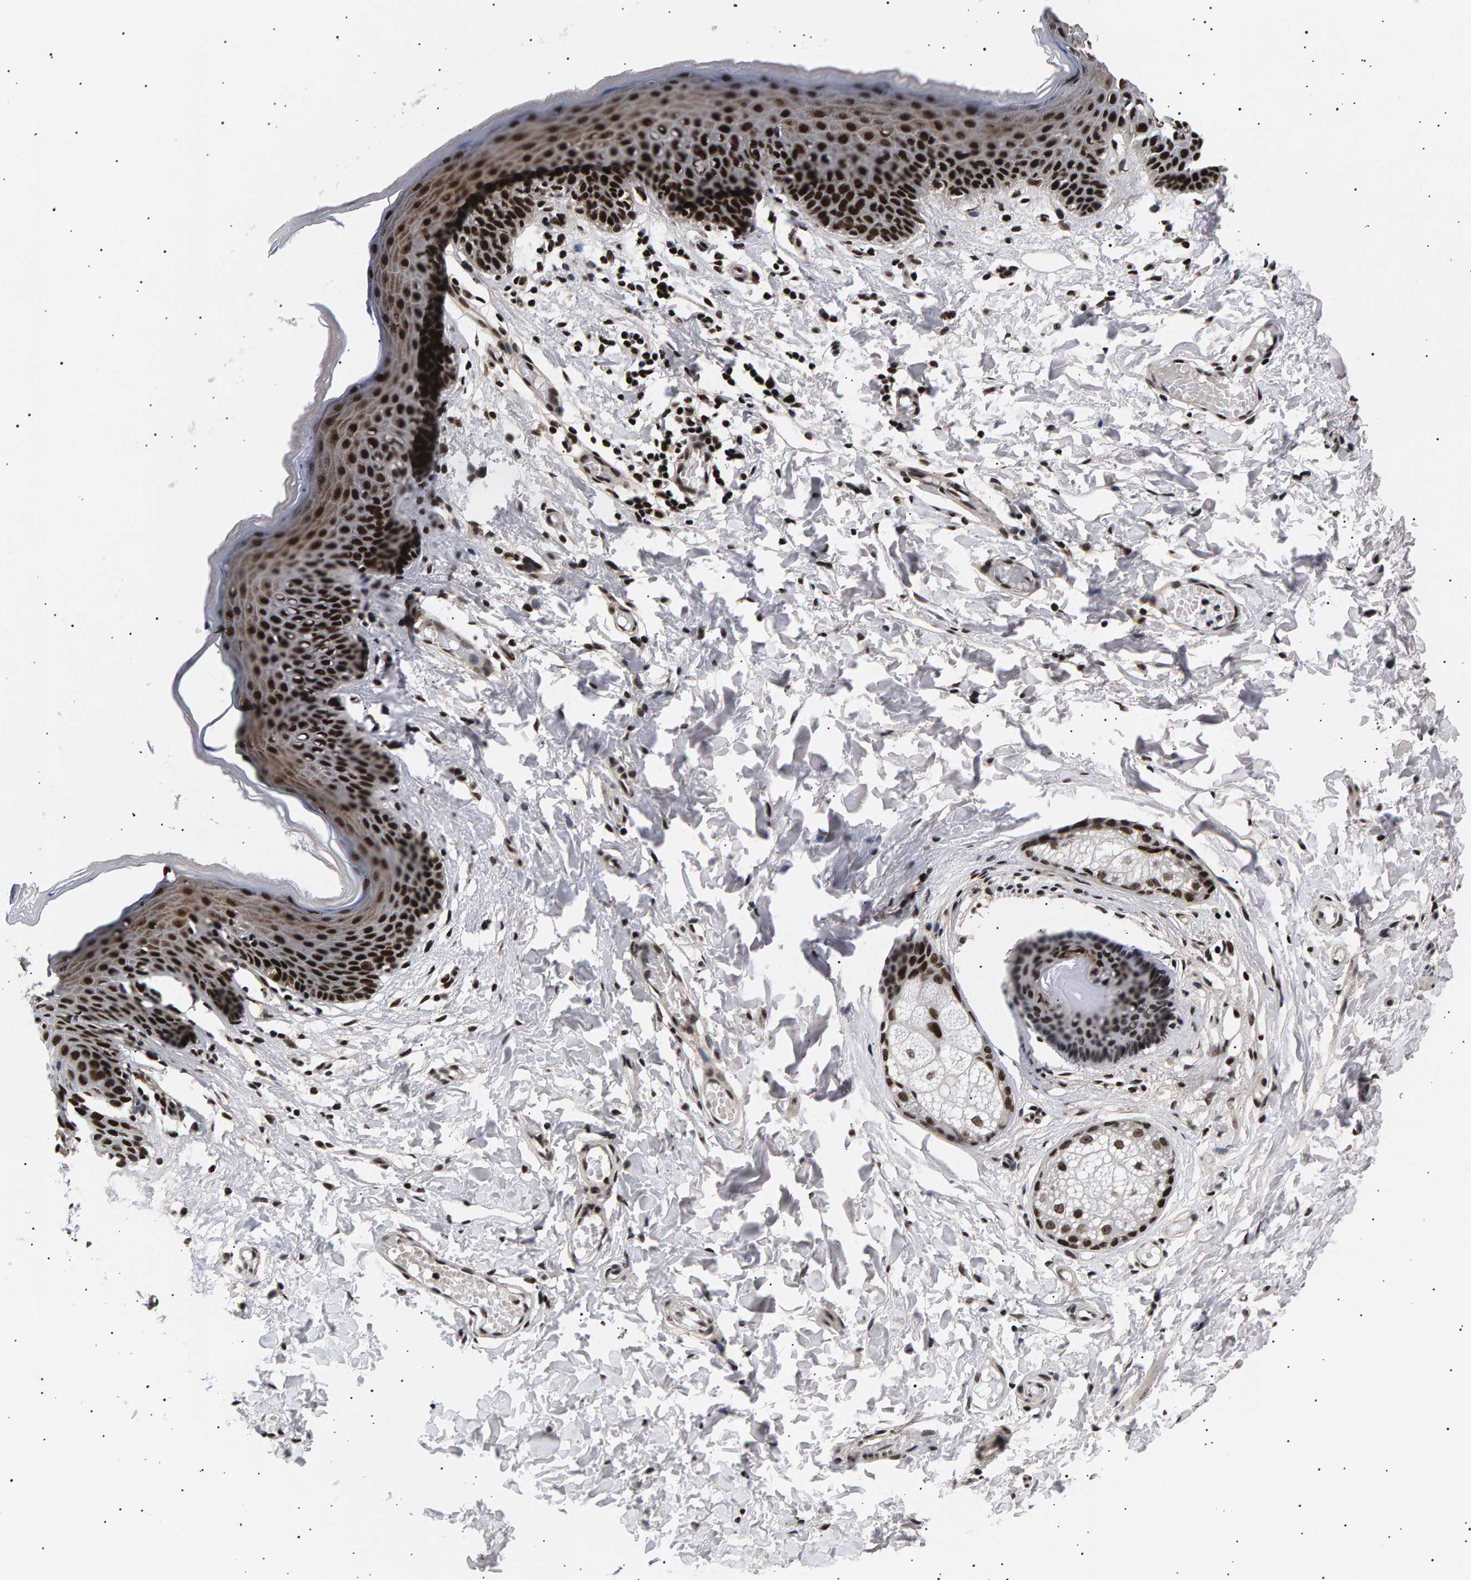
{"staining": {"intensity": "strong", "quantity": ">75%", "location": "nuclear"}, "tissue": "skin", "cell_type": "Epidermal cells", "image_type": "normal", "snomed": [{"axis": "morphology", "description": "Normal tissue, NOS"}, {"axis": "topography", "description": "Vulva"}], "caption": "A high-resolution image shows immunohistochemistry (IHC) staining of normal skin, which demonstrates strong nuclear staining in approximately >75% of epidermal cells. (DAB (3,3'-diaminobenzidine) IHC, brown staining for protein, blue staining for nuclei).", "gene": "ANKRD40", "patient": {"sex": "female", "age": 66}}